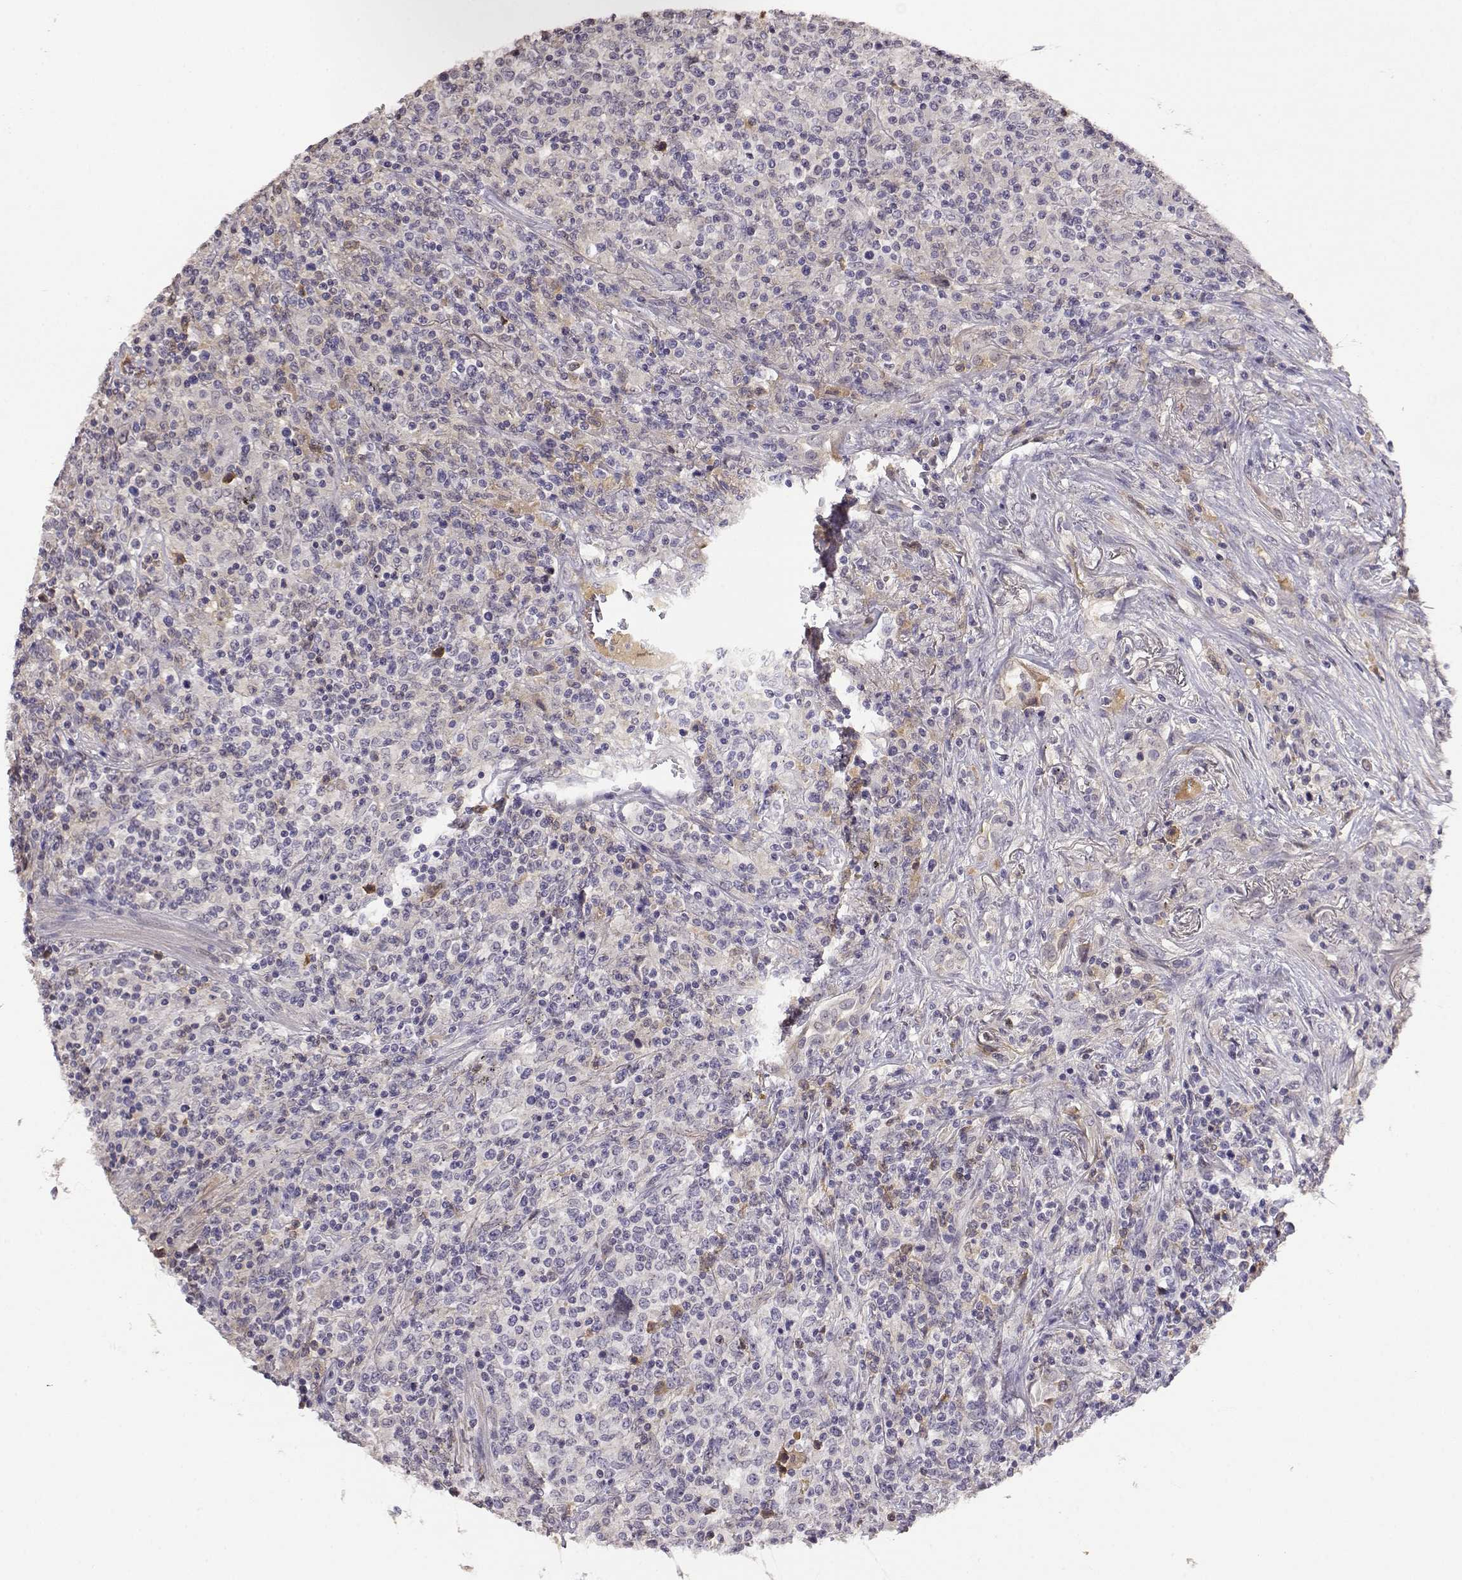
{"staining": {"intensity": "negative", "quantity": "none", "location": "none"}, "tissue": "lymphoma", "cell_type": "Tumor cells", "image_type": "cancer", "snomed": [{"axis": "morphology", "description": "Malignant lymphoma, non-Hodgkin's type, High grade"}, {"axis": "topography", "description": "Lung"}], "caption": "Lymphoma was stained to show a protein in brown. There is no significant positivity in tumor cells.", "gene": "TACR1", "patient": {"sex": "male", "age": 79}}